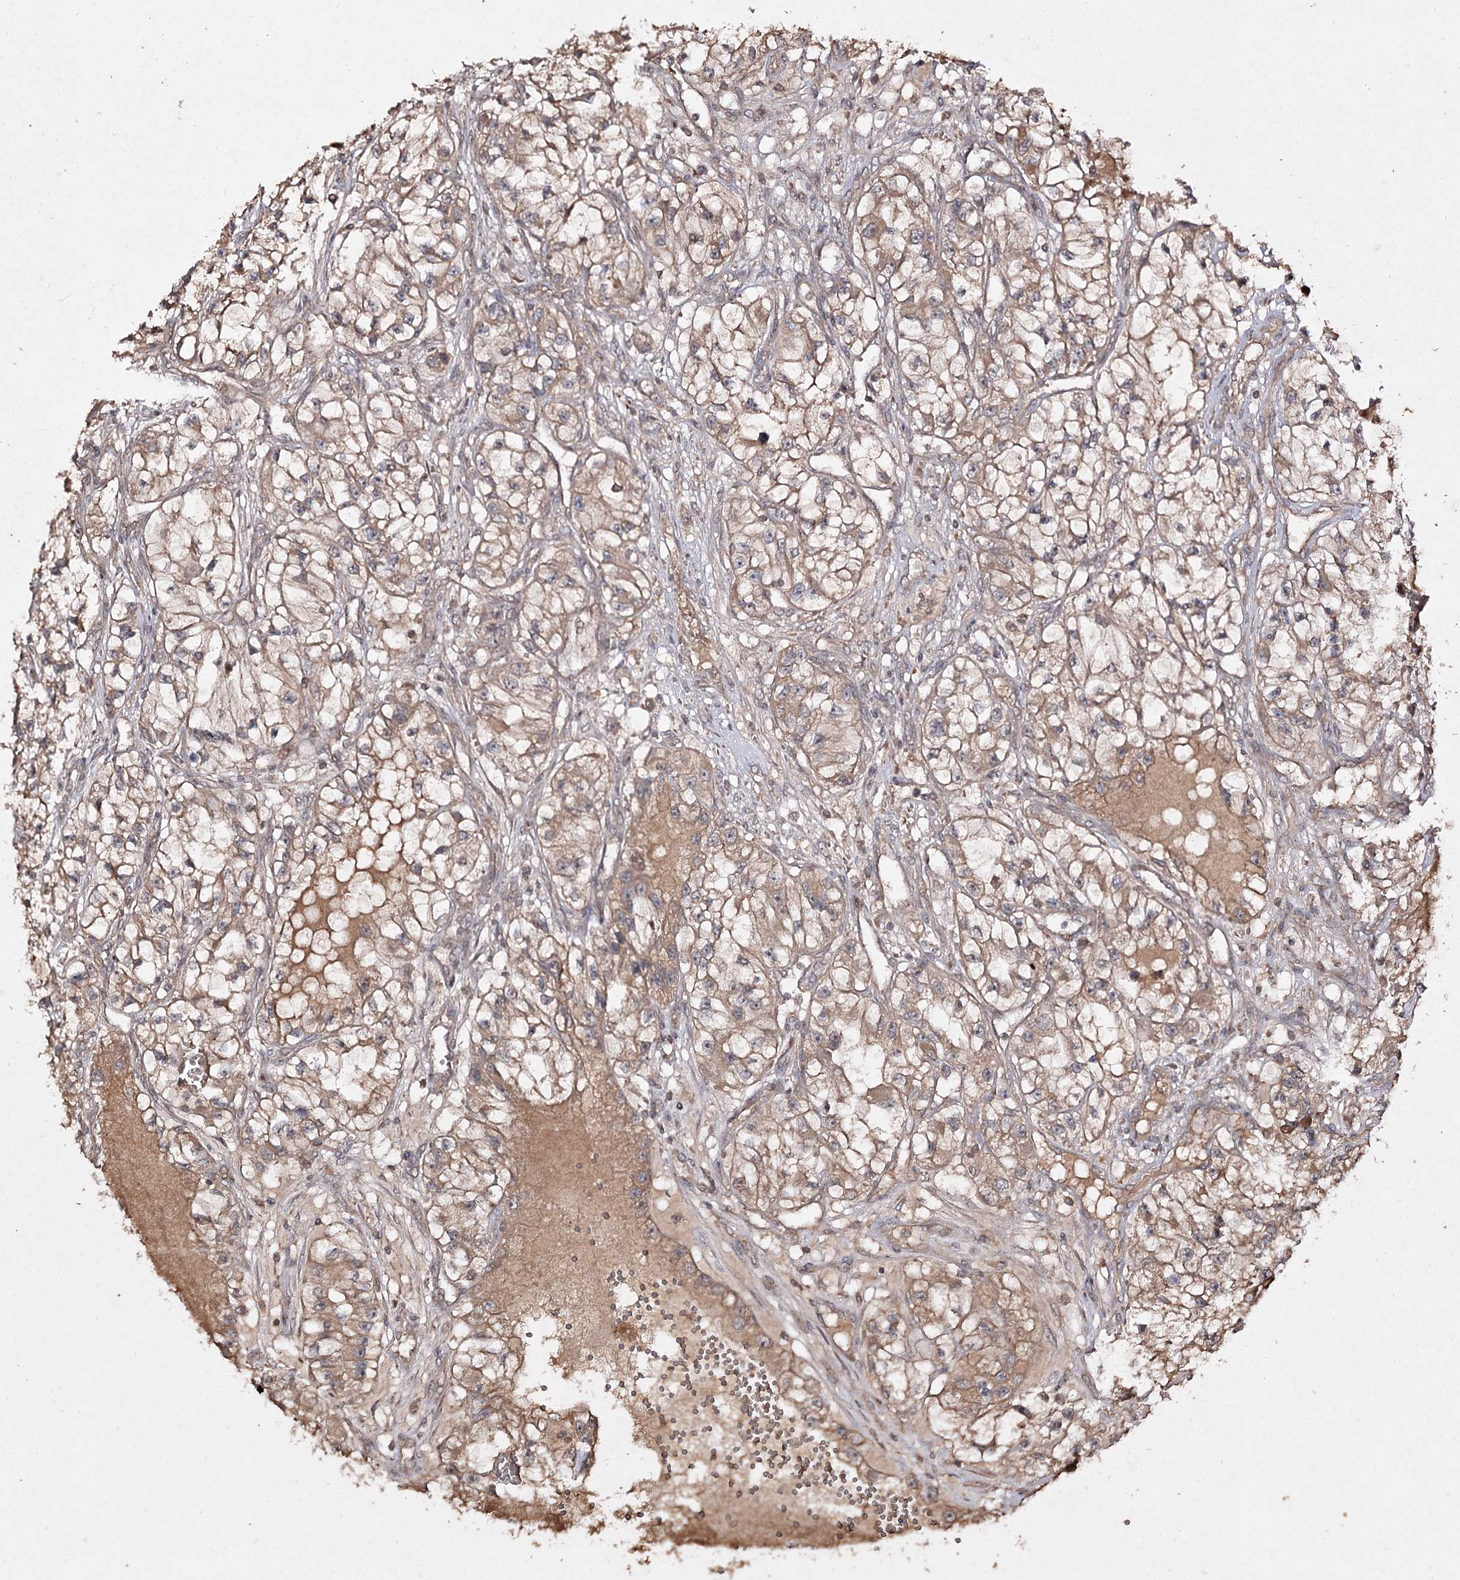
{"staining": {"intensity": "moderate", "quantity": ">75%", "location": "cytoplasmic/membranous"}, "tissue": "renal cancer", "cell_type": "Tumor cells", "image_type": "cancer", "snomed": [{"axis": "morphology", "description": "Adenocarcinoma, NOS"}, {"axis": "topography", "description": "Kidney"}], "caption": "A brown stain highlights moderate cytoplasmic/membranous staining of a protein in human renal cancer (adenocarcinoma) tumor cells. Immunohistochemistry stains the protein of interest in brown and the nuclei are stained blue.", "gene": "FANCL", "patient": {"sex": "female", "age": 57}}